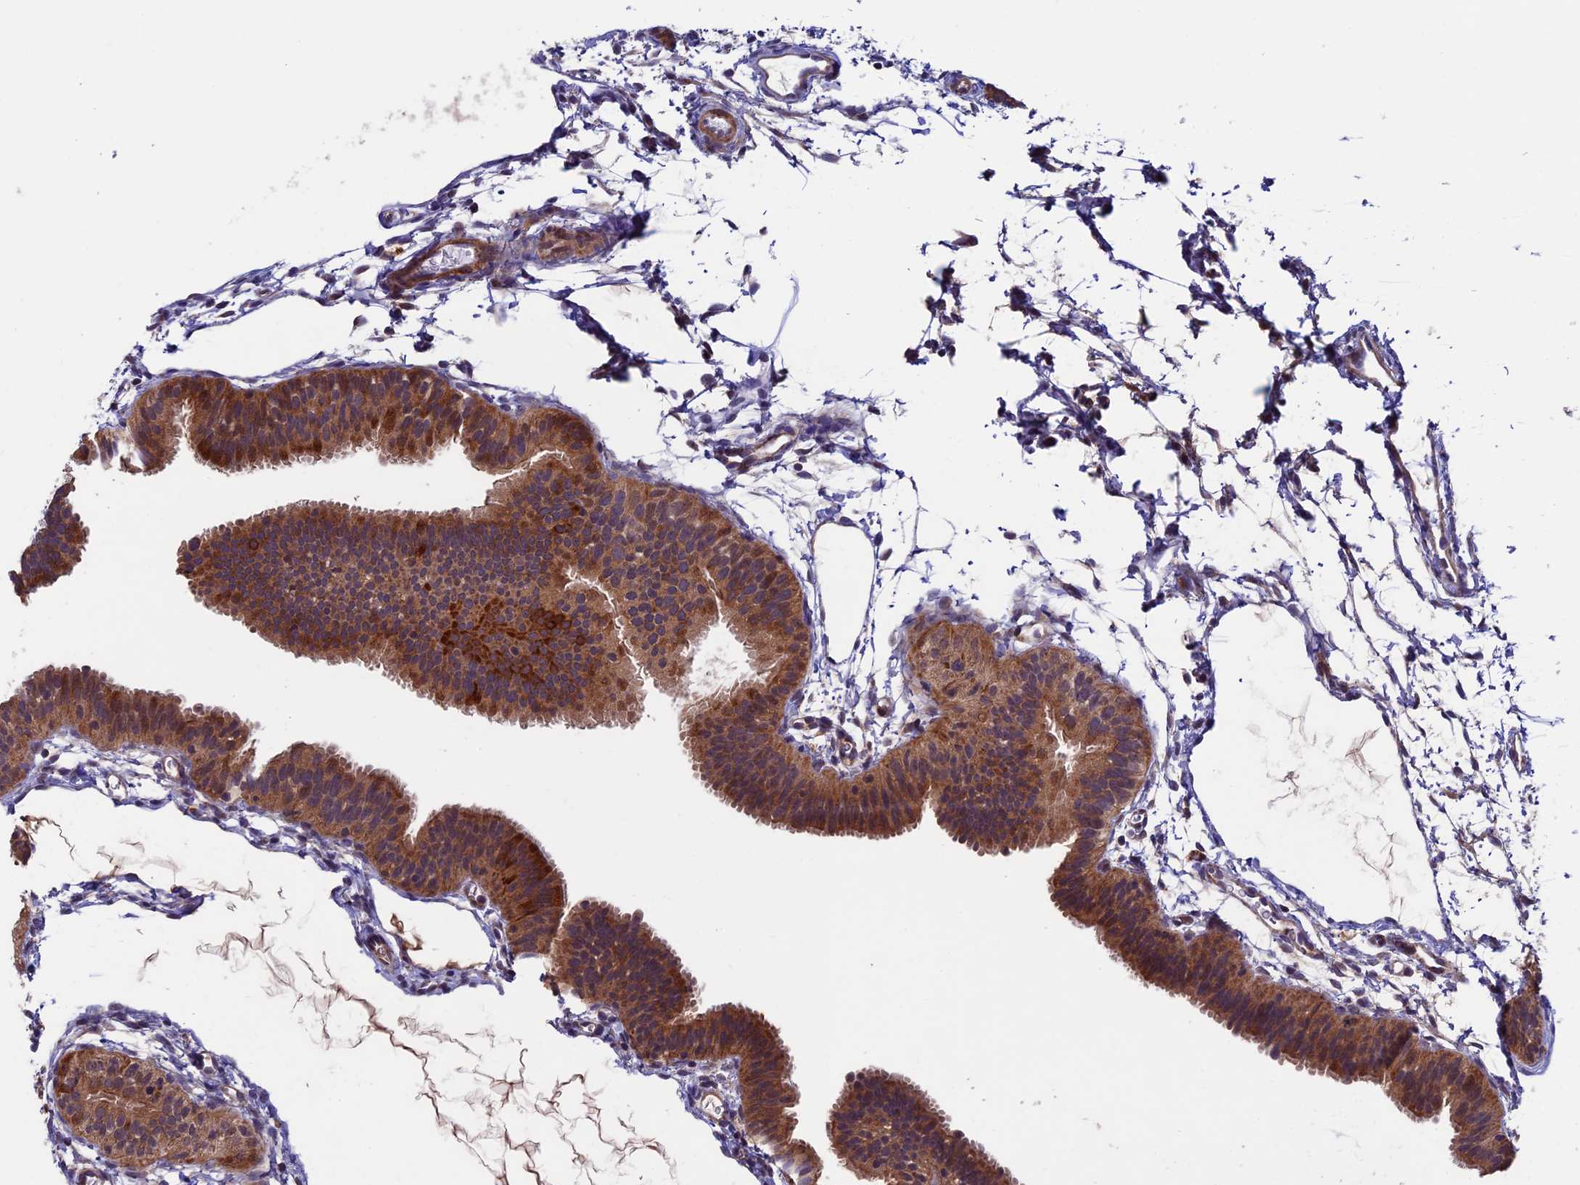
{"staining": {"intensity": "moderate", "quantity": ">75%", "location": "cytoplasmic/membranous"}, "tissue": "fallopian tube", "cell_type": "Glandular cells", "image_type": "normal", "snomed": [{"axis": "morphology", "description": "Normal tissue, NOS"}, {"axis": "topography", "description": "Fallopian tube"}], "caption": "High-power microscopy captured an IHC histopathology image of benign fallopian tube, revealing moderate cytoplasmic/membranous staining in approximately >75% of glandular cells.", "gene": "RNF17", "patient": {"sex": "female", "age": 35}}